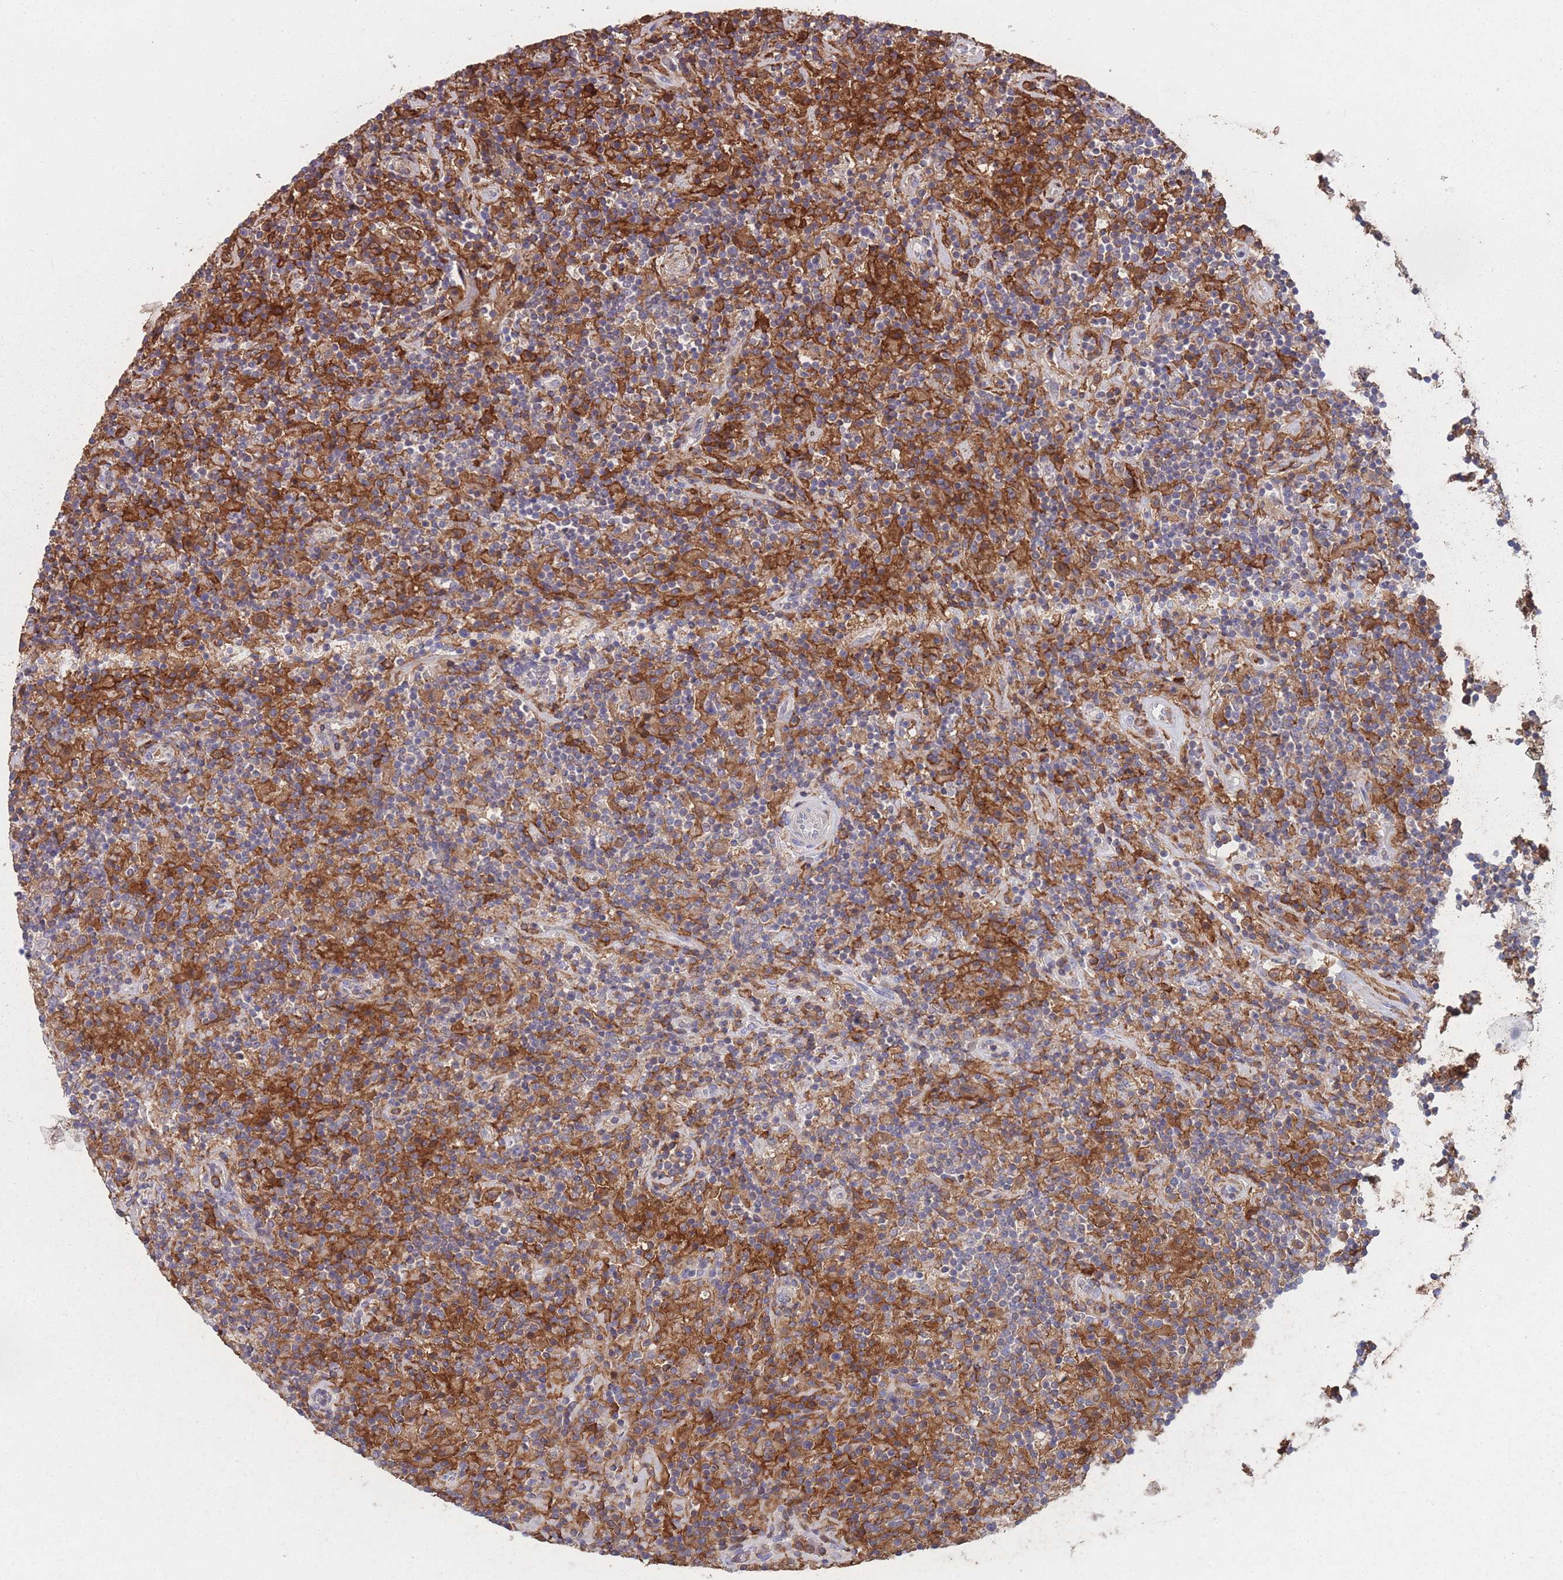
{"staining": {"intensity": "strong", "quantity": "25%-75%", "location": "cytoplasmic/membranous"}, "tissue": "lymphoma", "cell_type": "Tumor cells", "image_type": "cancer", "snomed": [{"axis": "morphology", "description": "Hodgkin's disease, NOS"}, {"axis": "topography", "description": "Lymph node"}], "caption": "Human Hodgkin's disease stained with a brown dye shows strong cytoplasmic/membranous positive staining in approximately 25%-75% of tumor cells.", "gene": "CD33", "patient": {"sex": "male", "age": 70}}